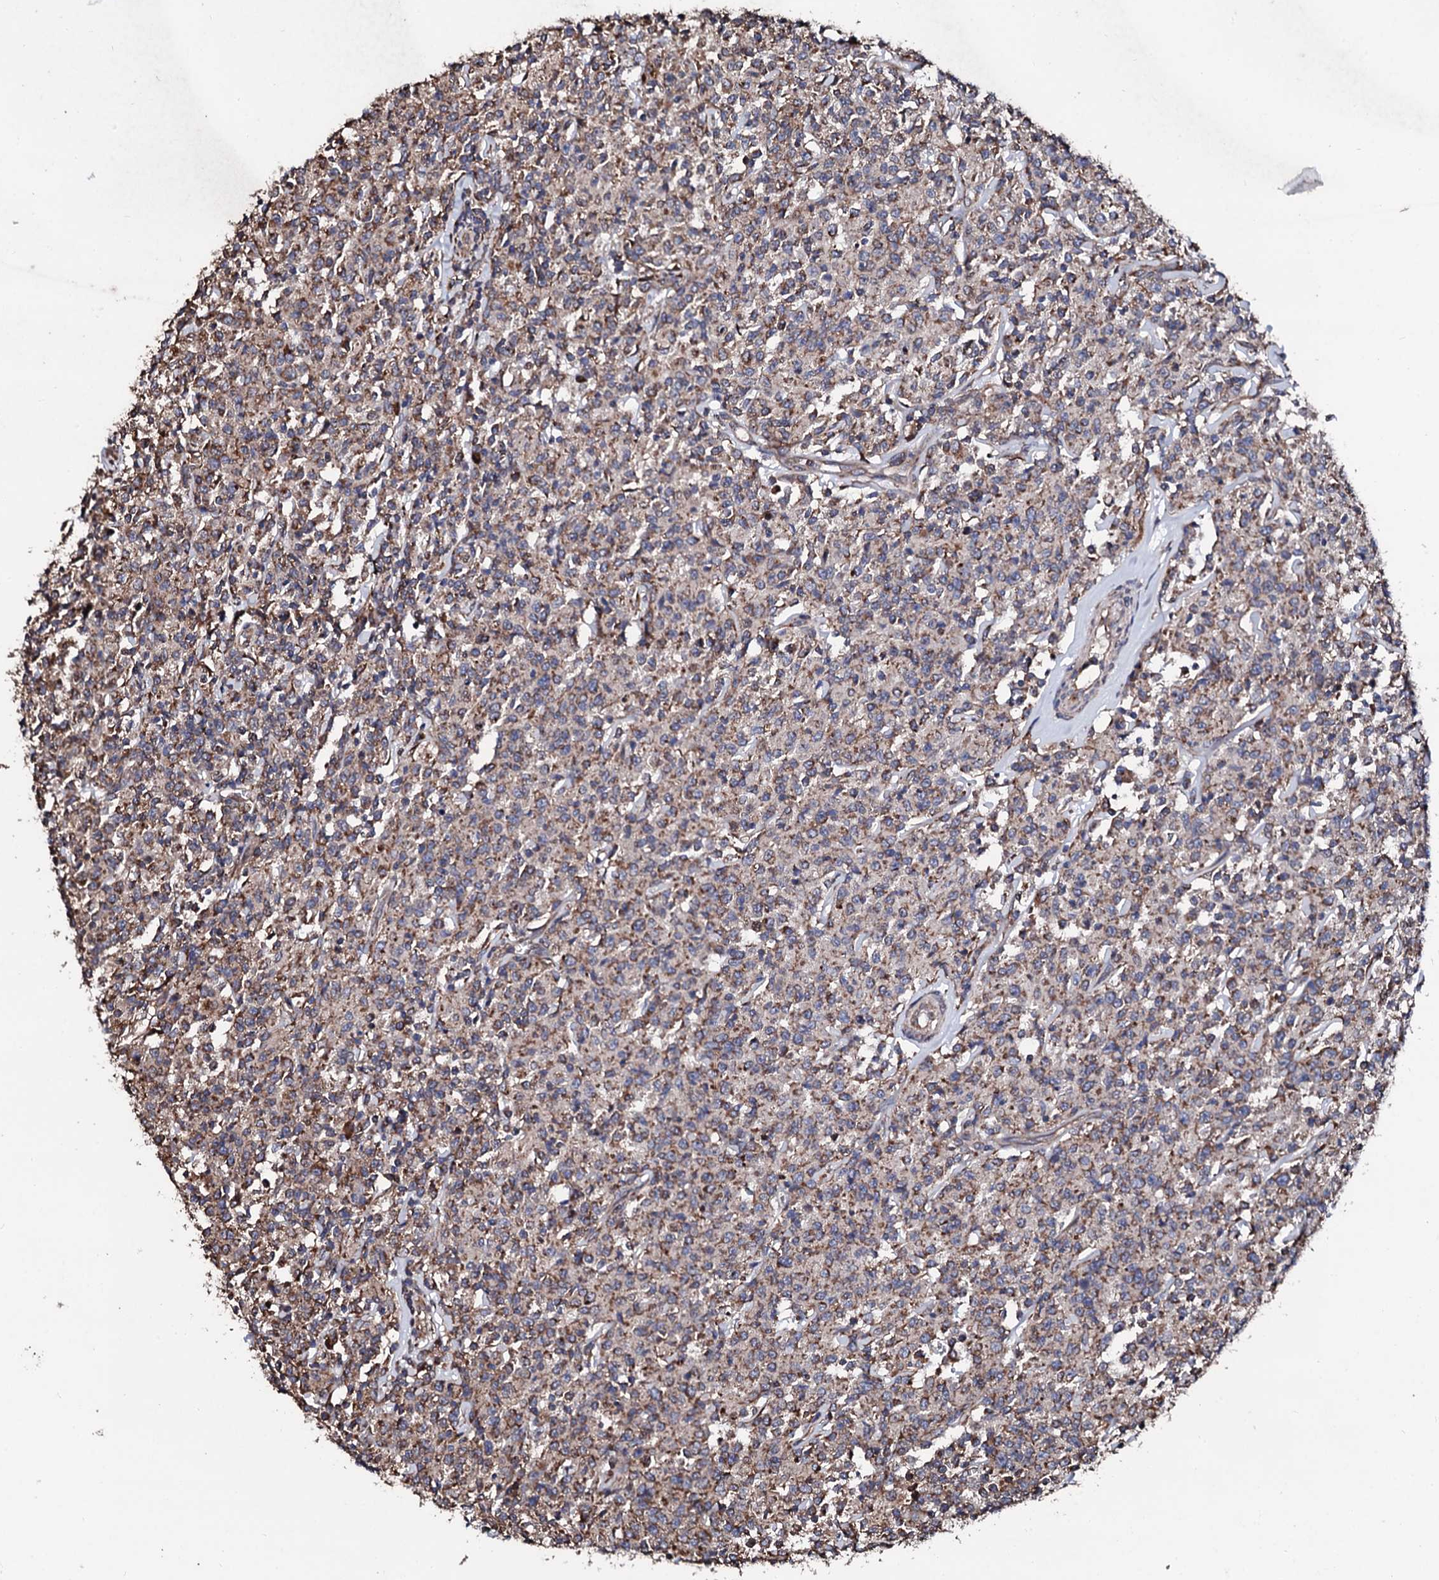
{"staining": {"intensity": "weak", "quantity": ">75%", "location": "cytoplasmic/membranous"}, "tissue": "lymphoma", "cell_type": "Tumor cells", "image_type": "cancer", "snomed": [{"axis": "morphology", "description": "Malignant lymphoma, non-Hodgkin's type, Low grade"}, {"axis": "topography", "description": "Small intestine"}], "caption": "Immunohistochemical staining of human malignant lymphoma, non-Hodgkin's type (low-grade) reveals low levels of weak cytoplasmic/membranous protein expression in about >75% of tumor cells. (DAB IHC with brightfield microscopy, high magnification).", "gene": "CKAP5", "patient": {"sex": "female", "age": 59}}